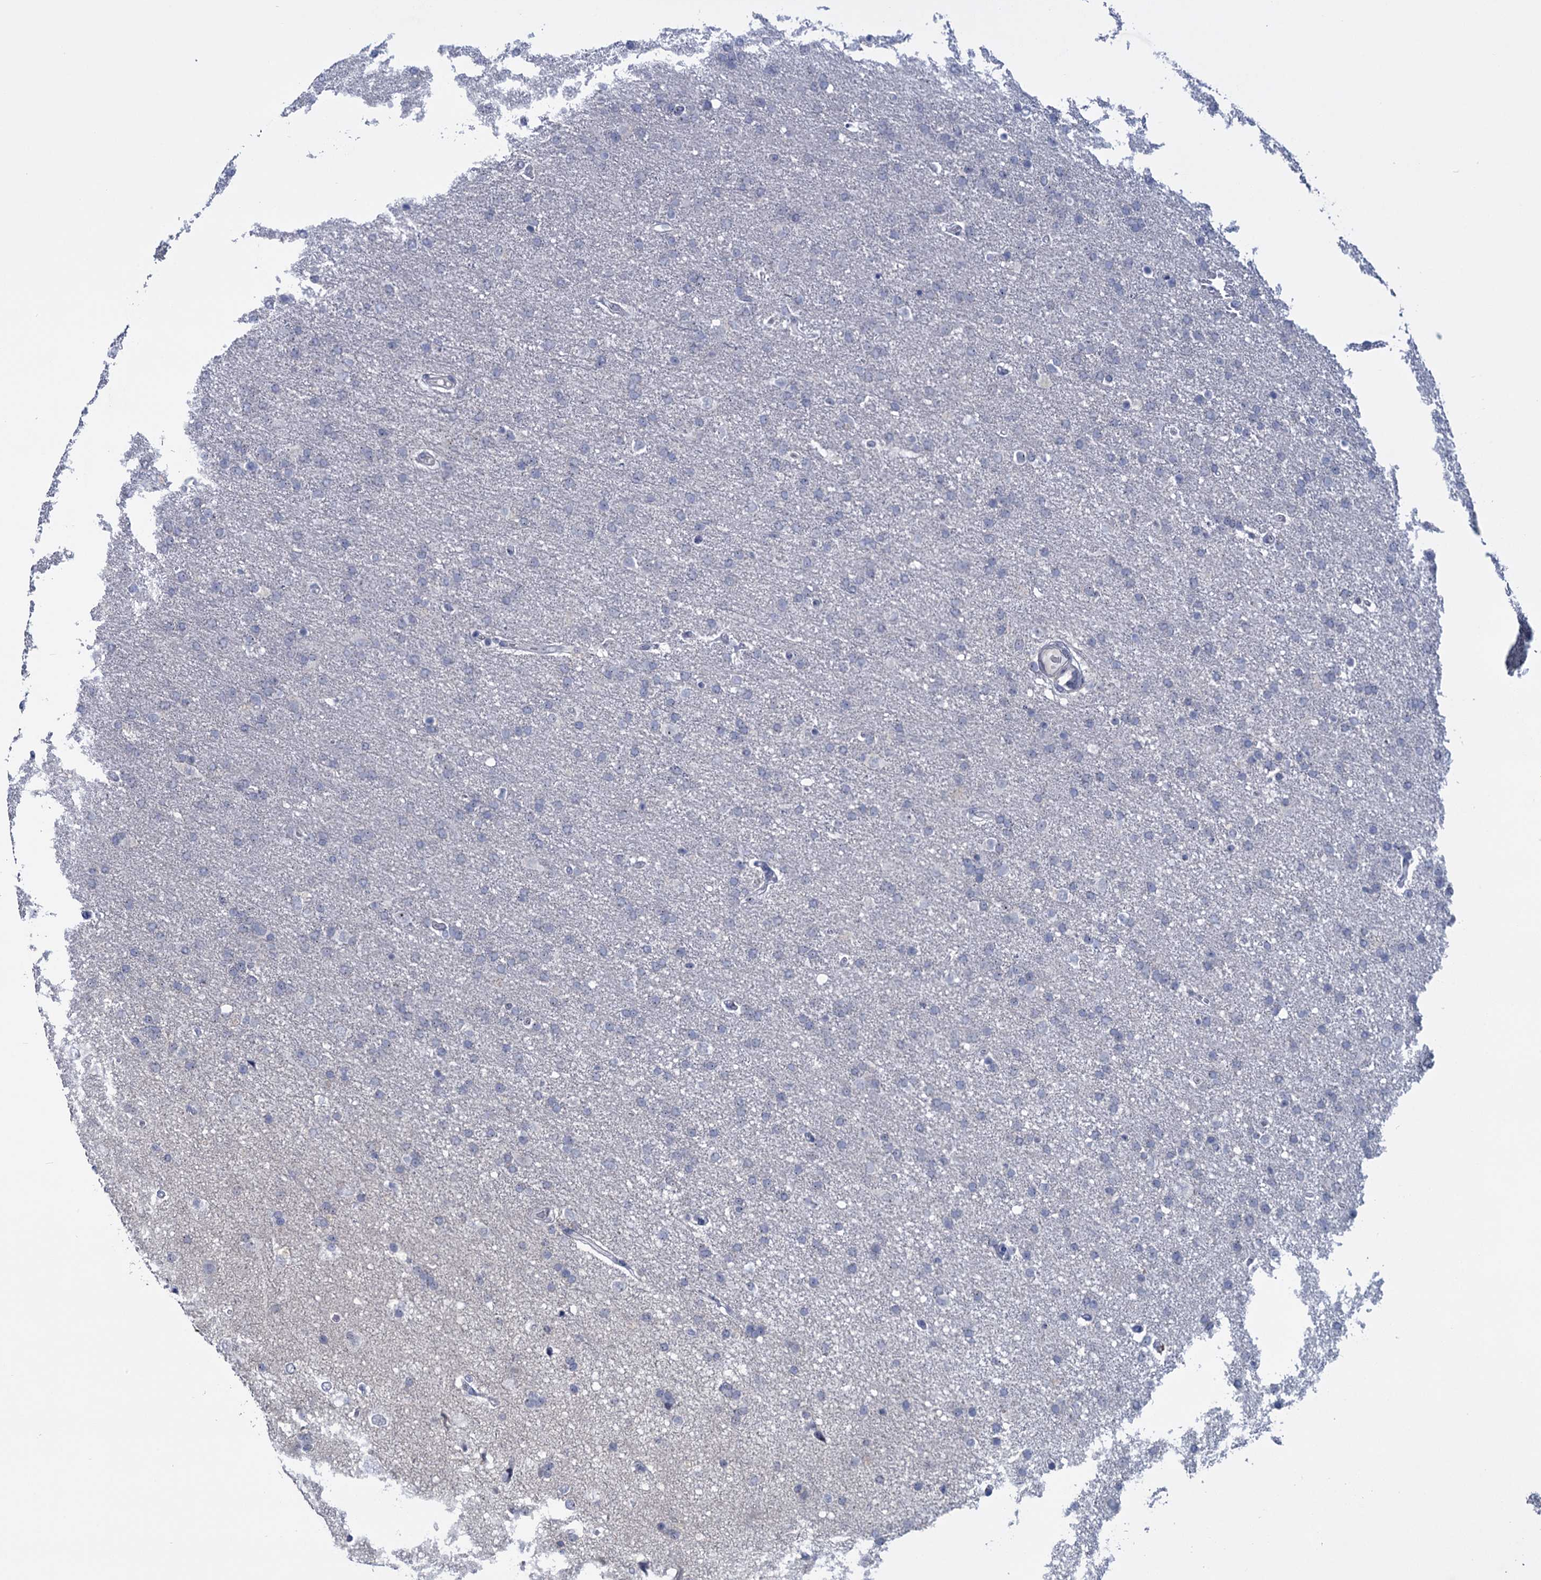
{"staining": {"intensity": "negative", "quantity": "none", "location": "none"}, "tissue": "glioma", "cell_type": "Tumor cells", "image_type": "cancer", "snomed": [{"axis": "morphology", "description": "Glioma, malignant, High grade"}, {"axis": "topography", "description": "Brain"}], "caption": "A histopathology image of human malignant high-grade glioma is negative for staining in tumor cells. Nuclei are stained in blue.", "gene": "SFN", "patient": {"sex": "male", "age": 72}}